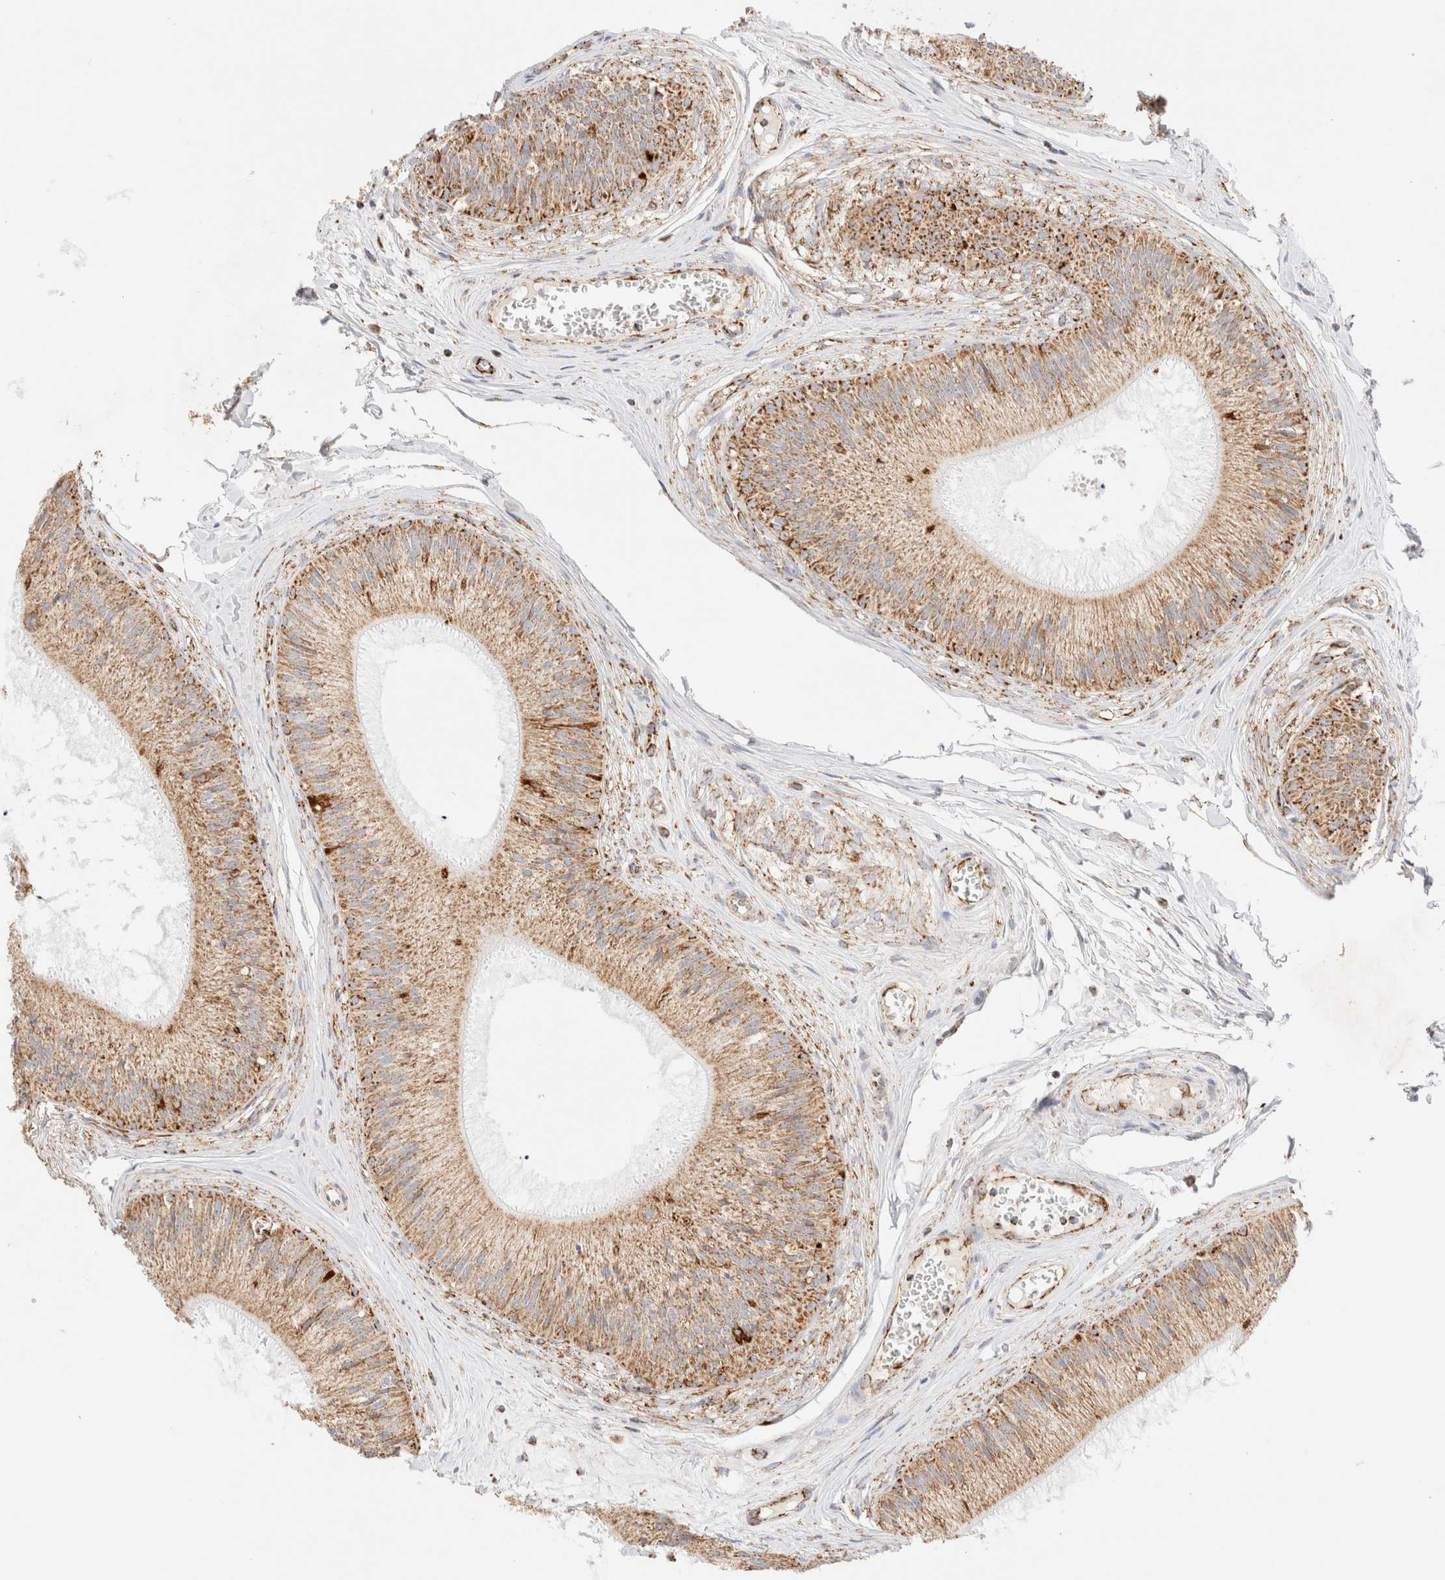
{"staining": {"intensity": "moderate", "quantity": ">75%", "location": "cytoplasmic/membranous"}, "tissue": "epididymis", "cell_type": "Glandular cells", "image_type": "normal", "snomed": [{"axis": "morphology", "description": "Normal tissue, NOS"}, {"axis": "topography", "description": "Epididymis"}], "caption": "A high-resolution photomicrograph shows immunohistochemistry (IHC) staining of normal epididymis, which exhibits moderate cytoplasmic/membranous positivity in about >75% of glandular cells. Nuclei are stained in blue.", "gene": "PHB2", "patient": {"sex": "male", "age": 31}}